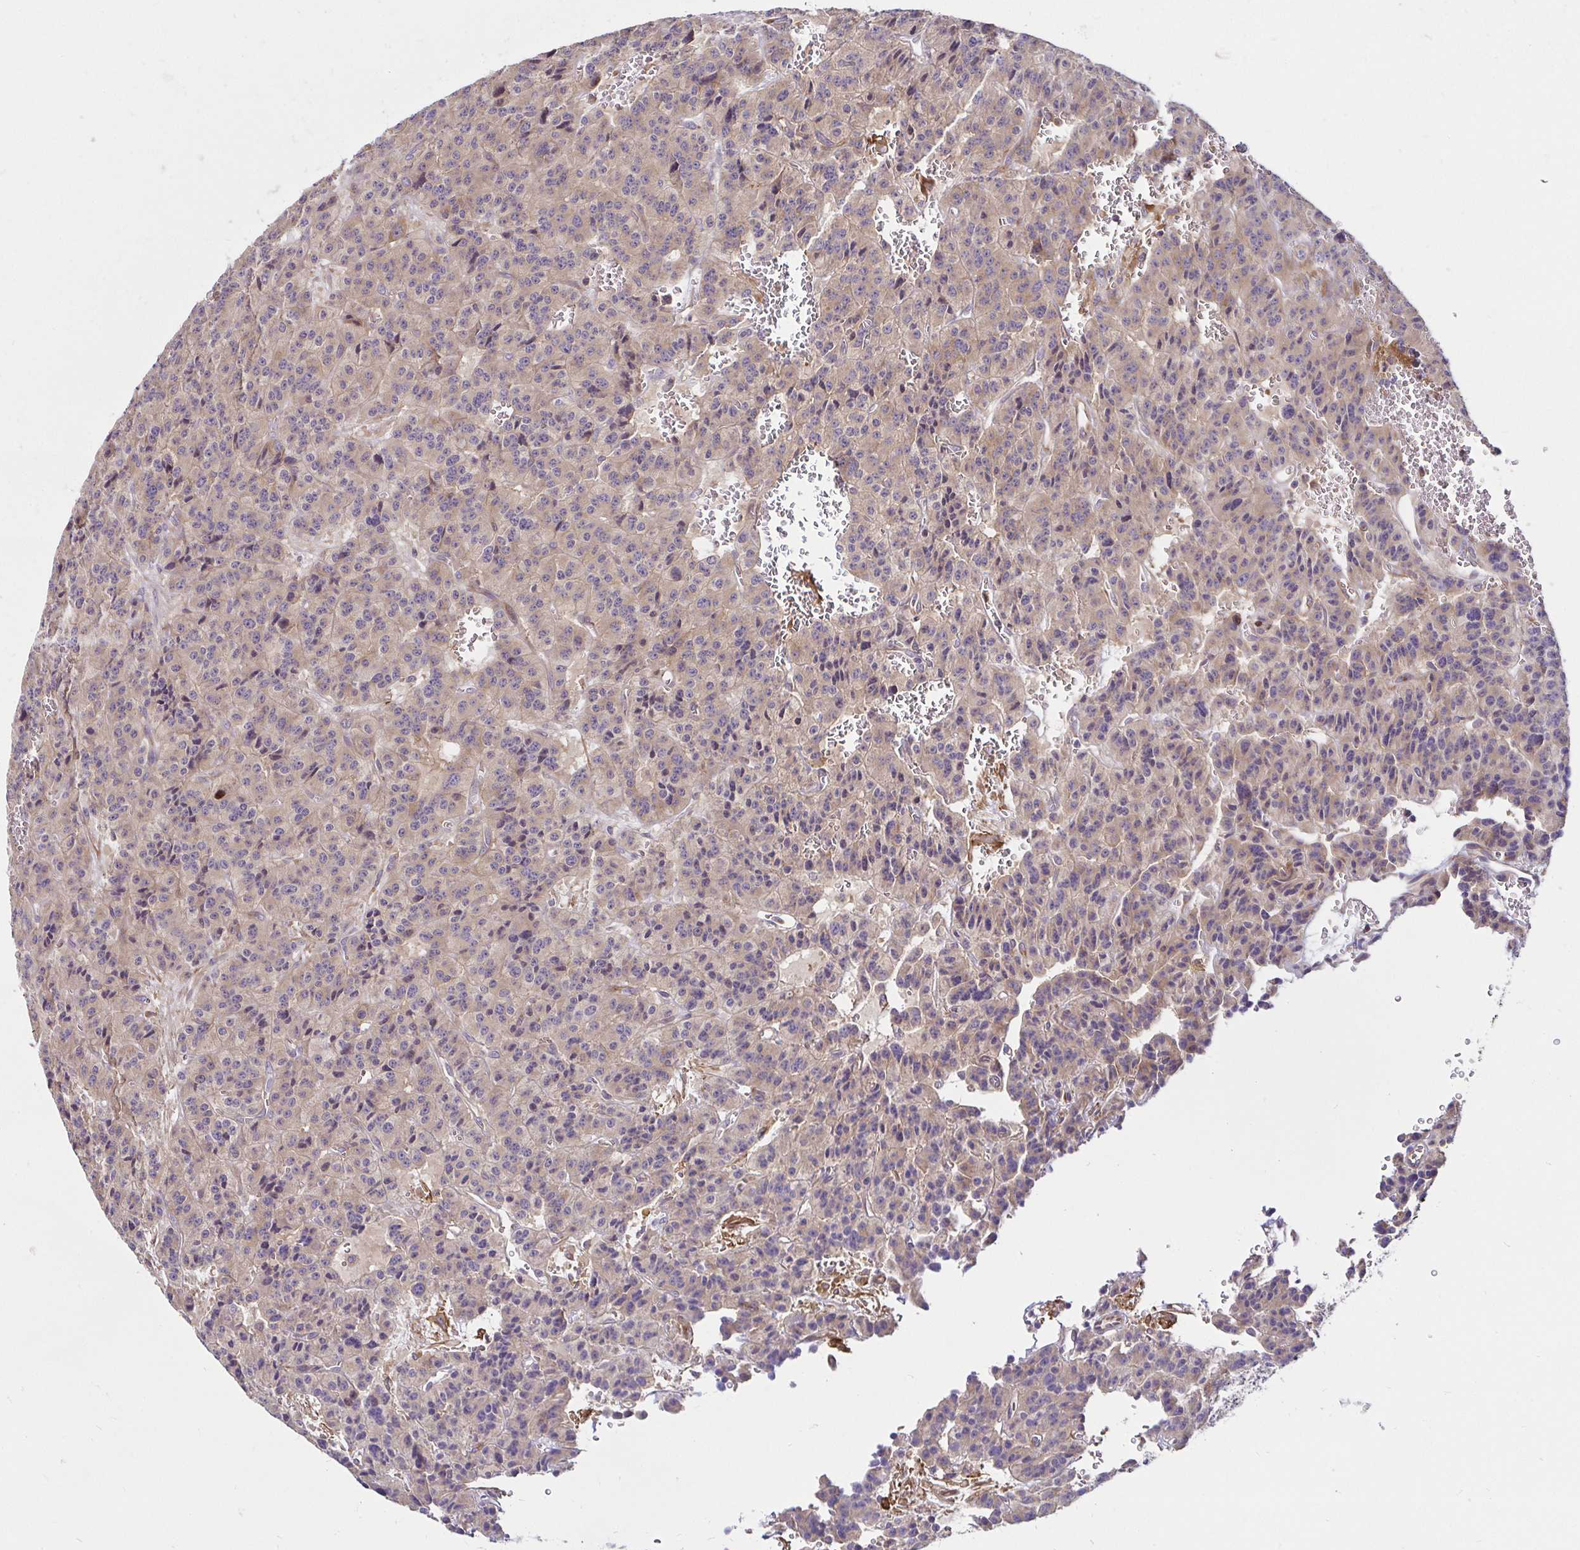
{"staining": {"intensity": "weak", "quantity": "<25%", "location": "cytoplasmic/membranous"}, "tissue": "carcinoid", "cell_type": "Tumor cells", "image_type": "cancer", "snomed": [{"axis": "morphology", "description": "Carcinoid, malignant, NOS"}, {"axis": "topography", "description": "Lung"}], "caption": "IHC micrograph of human carcinoid stained for a protein (brown), which reveals no positivity in tumor cells. (Brightfield microscopy of DAB IHC at high magnification).", "gene": "ITGA2", "patient": {"sex": "female", "age": 71}}